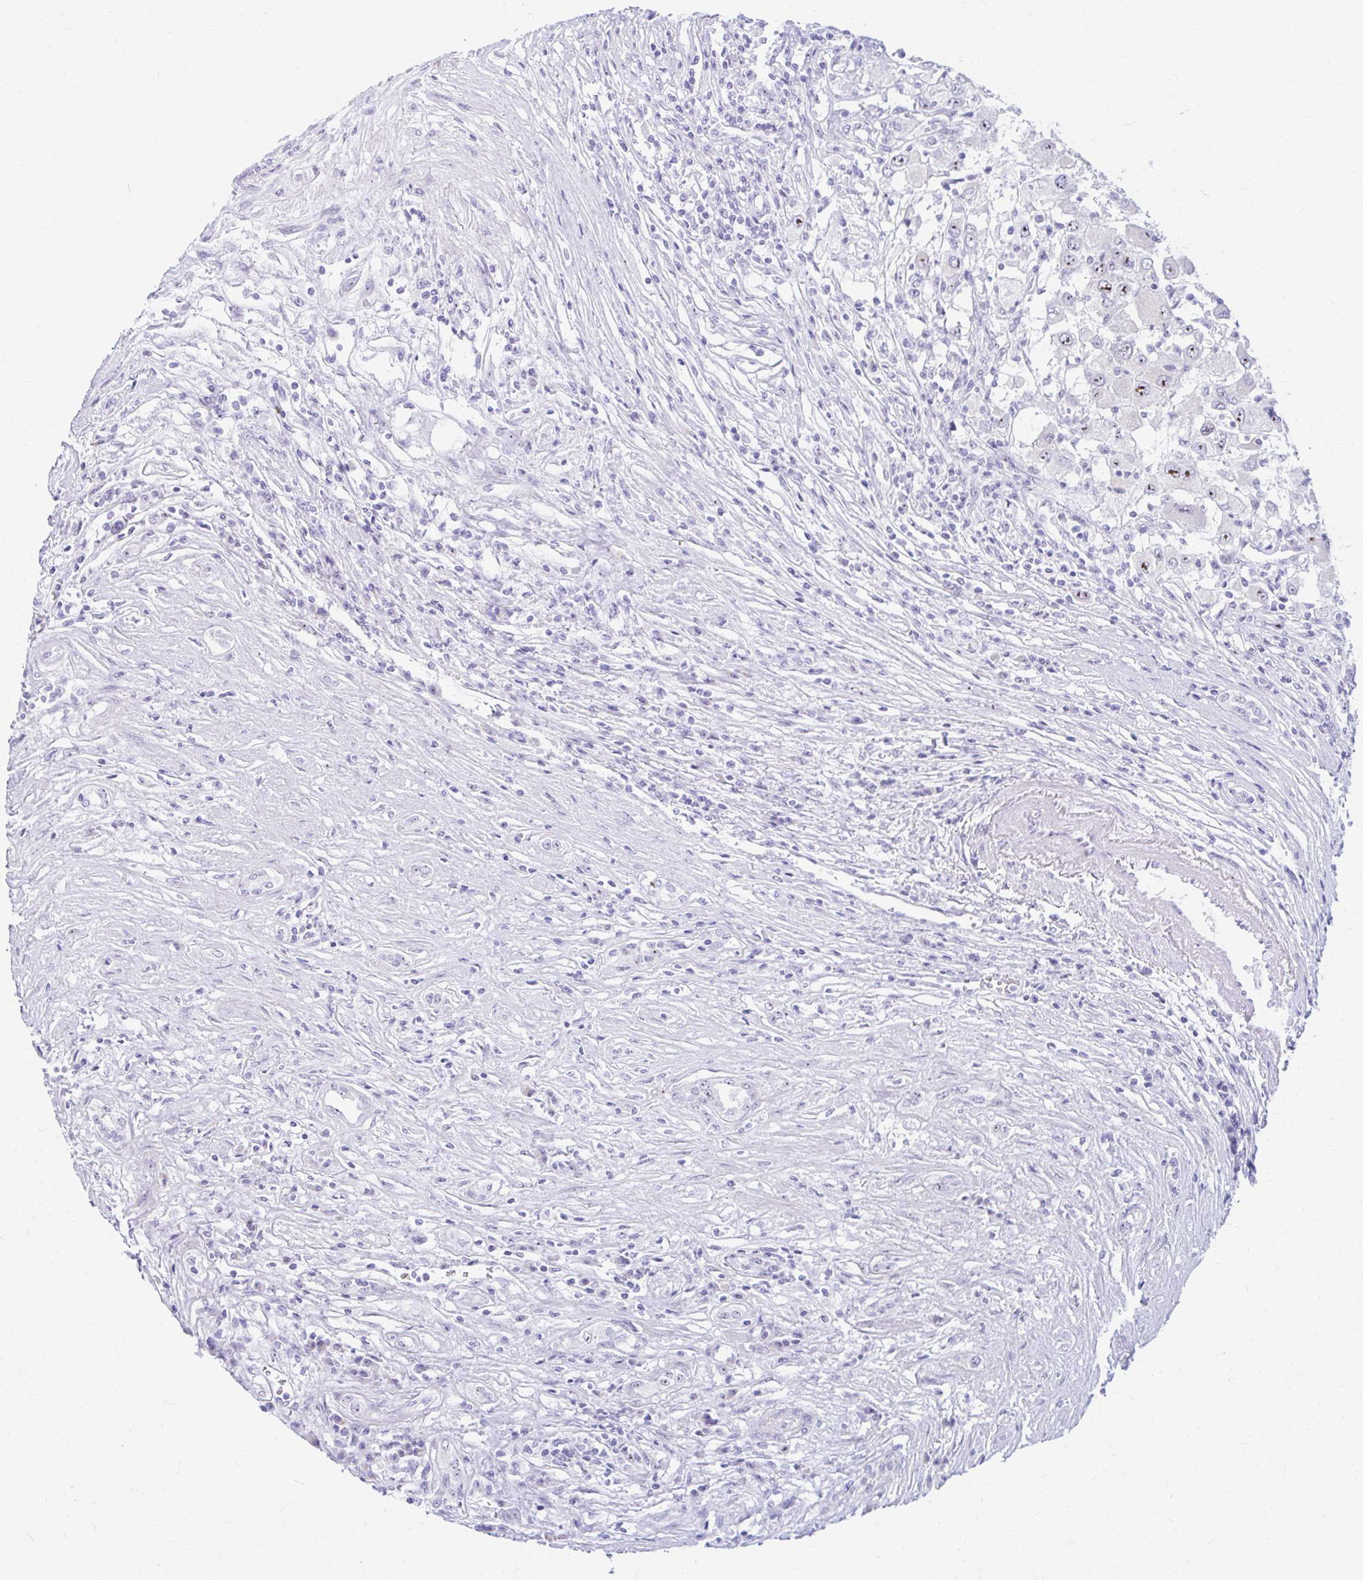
{"staining": {"intensity": "moderate", "quantity": ">75%", "location": "nuclear"}, "tissue": "renal cancer", "cell_type": "Tumor cells", "image_type": "cancer", "snomed": [{"axis": "morphology", "description": "Adenocarcinoma, NOS"}, {"axis": "topography", "description": "Kidney"}], "caption": "Moderate nuclear protein positivity is present in about >75% of tumor cells in renal cancer. The staining is performed using DAB (3,3'-diaminobenzidine) brown chromogen to label protein expression. The nuclei are counter-stained blue using hematoxylin.", "gene": "FTSJ3", "patient": {"sex": "female", "age": 67}}